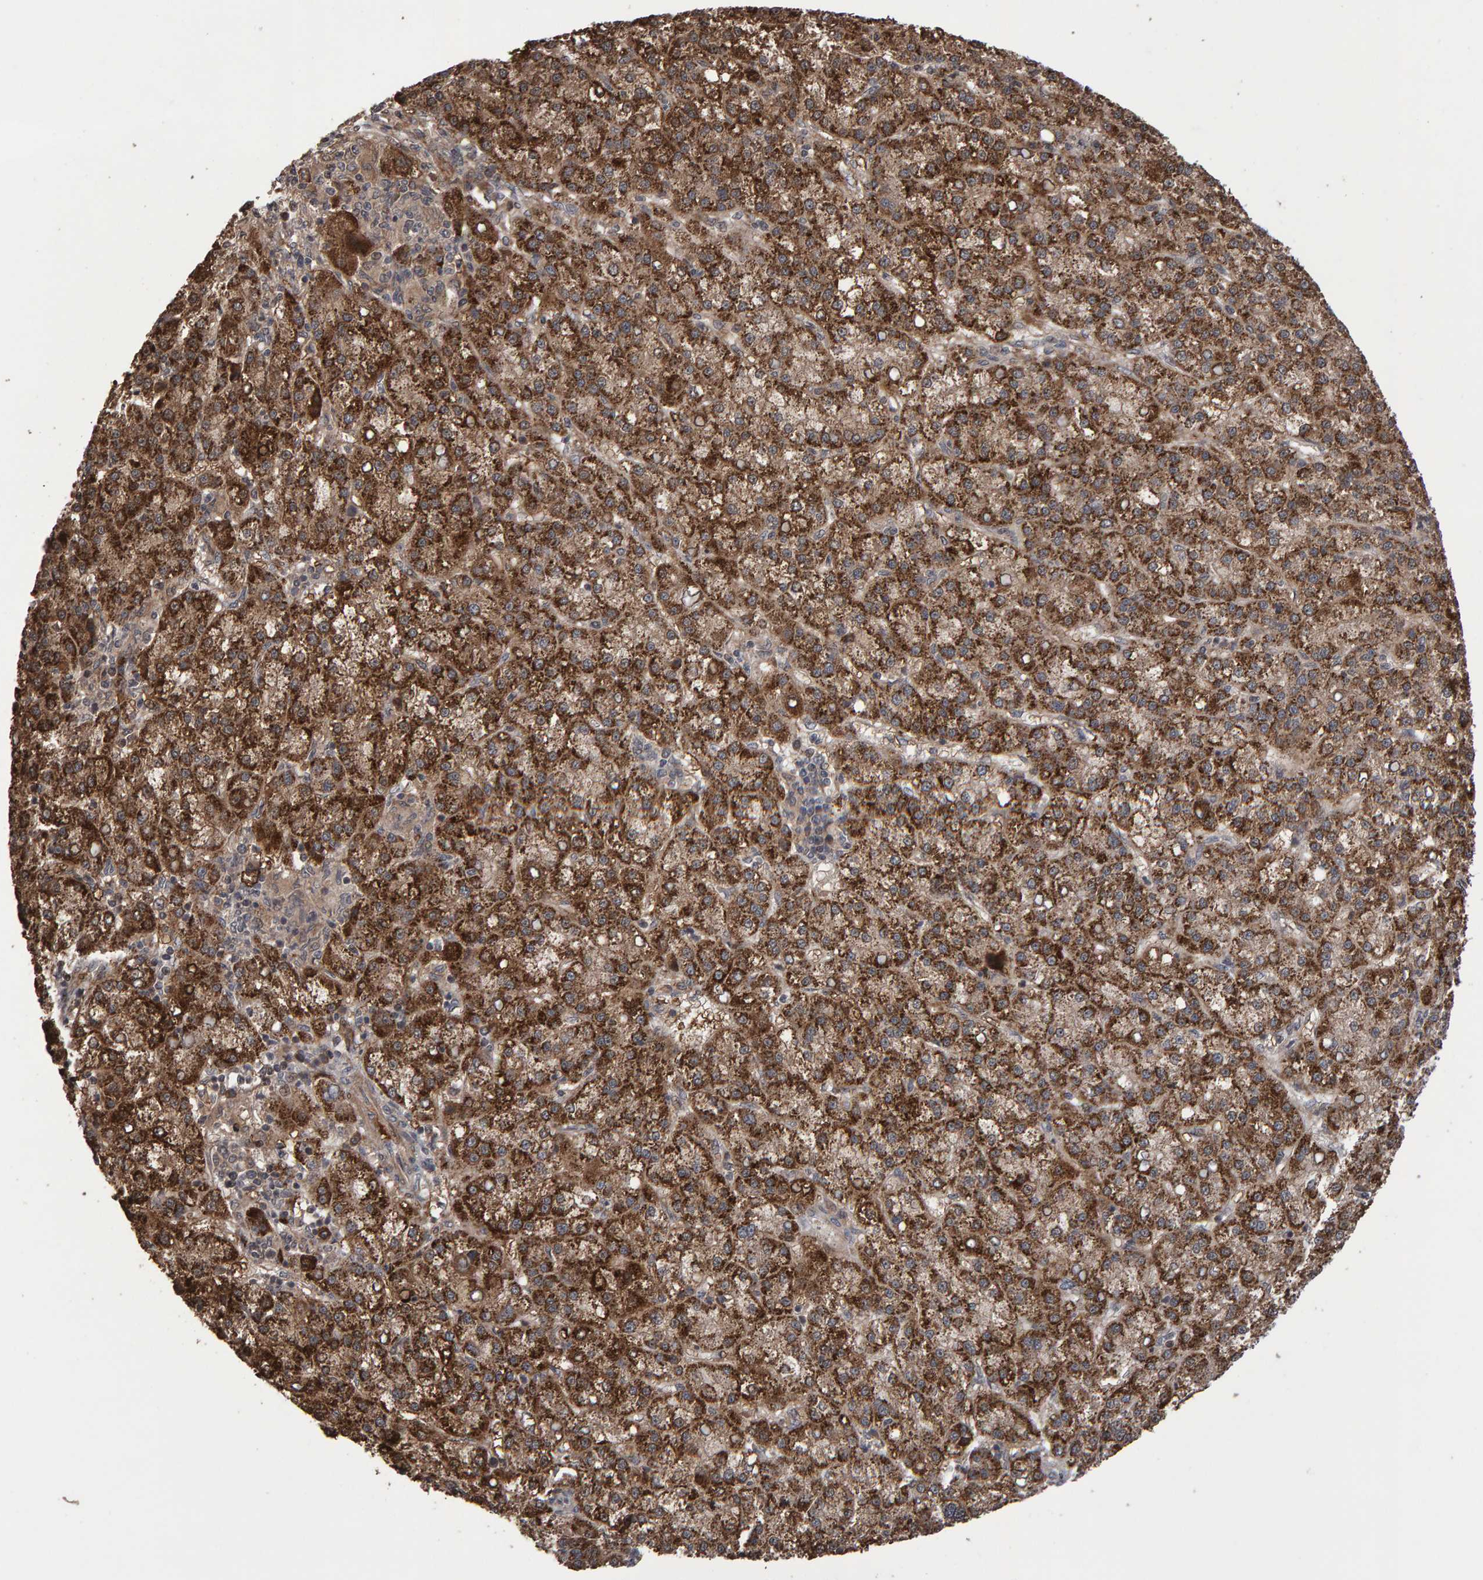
{"staining": {"intensity": "strong", "quantity": ">75%", "location": "cytoplasmic/membranous"}, "tissue": "liver cancer", "cell_type": "Tumor cells", "image_type": "cancer", "snomed": [{"axis": "morphology", "description": "Carcinoma, Hepatocellular, NOS"}, {"axis": "topography", "description": "Liver"}], "caption": "Immunohistochemistry (IHC) photomicrograph of liver cancer (hepatocellular carcinoma) stained for a protein (brown), which demonstrates high levels of strong cytoplasmic/membranous positivity in about >75% of tumor cells.", "gene": "PECR", "patient": {"sex": "female", "age": 58}}